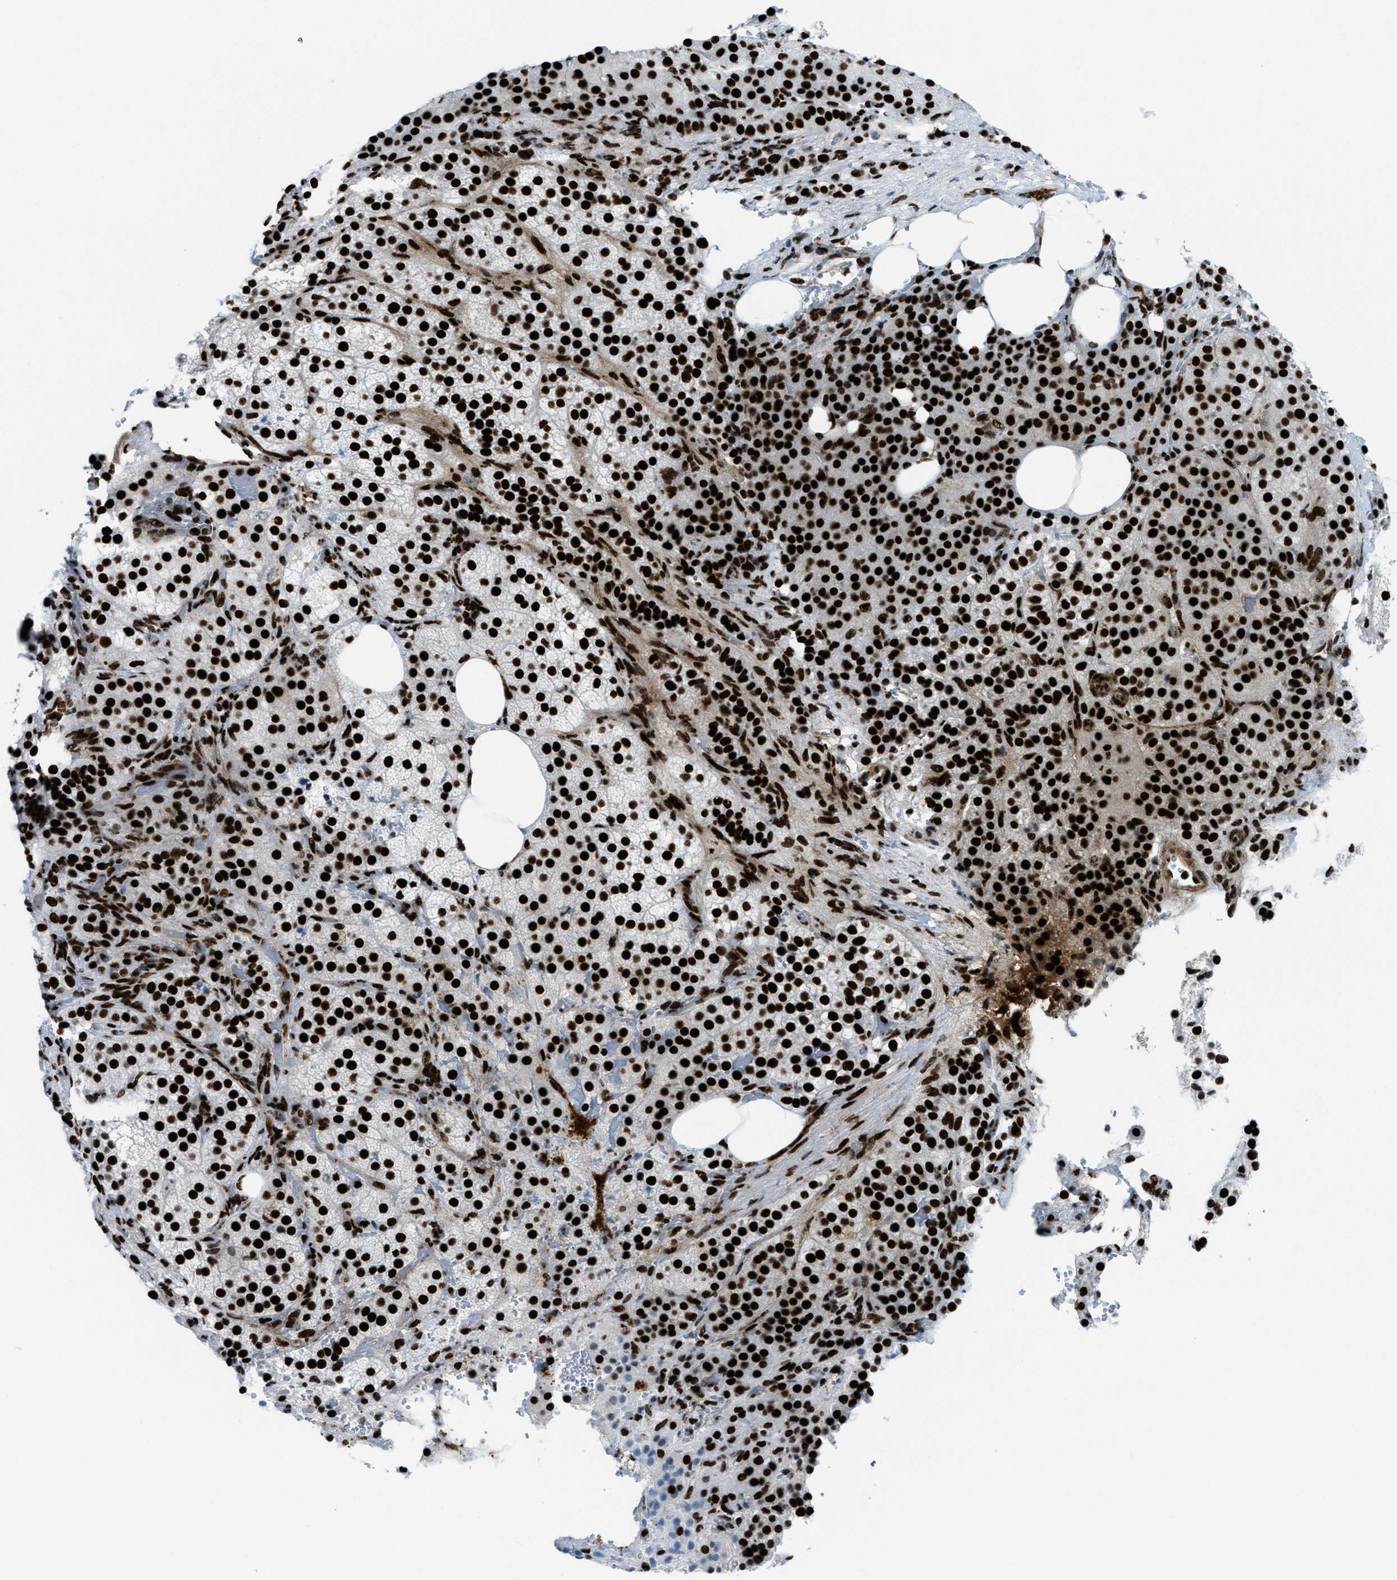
{"staining": {"intensity": "strong", "quantity": ">75%", "location": "nuclear"}, "tissue": "adrenal gland", "cell_type": "Glandular cells", "image_type": "normal", "snomed": [{"axis": "morphology", "description": "Normal tissue, NOS"}, {"axis": "topography", "description": "Adrenal gland"}], "caption": "Protein staining of unremarkable adrenal gland displays strong nuclear staining in approximately >75% of glandular cells.", "gene": "NONO", "patient": {"sex": "female", "age": 59}}